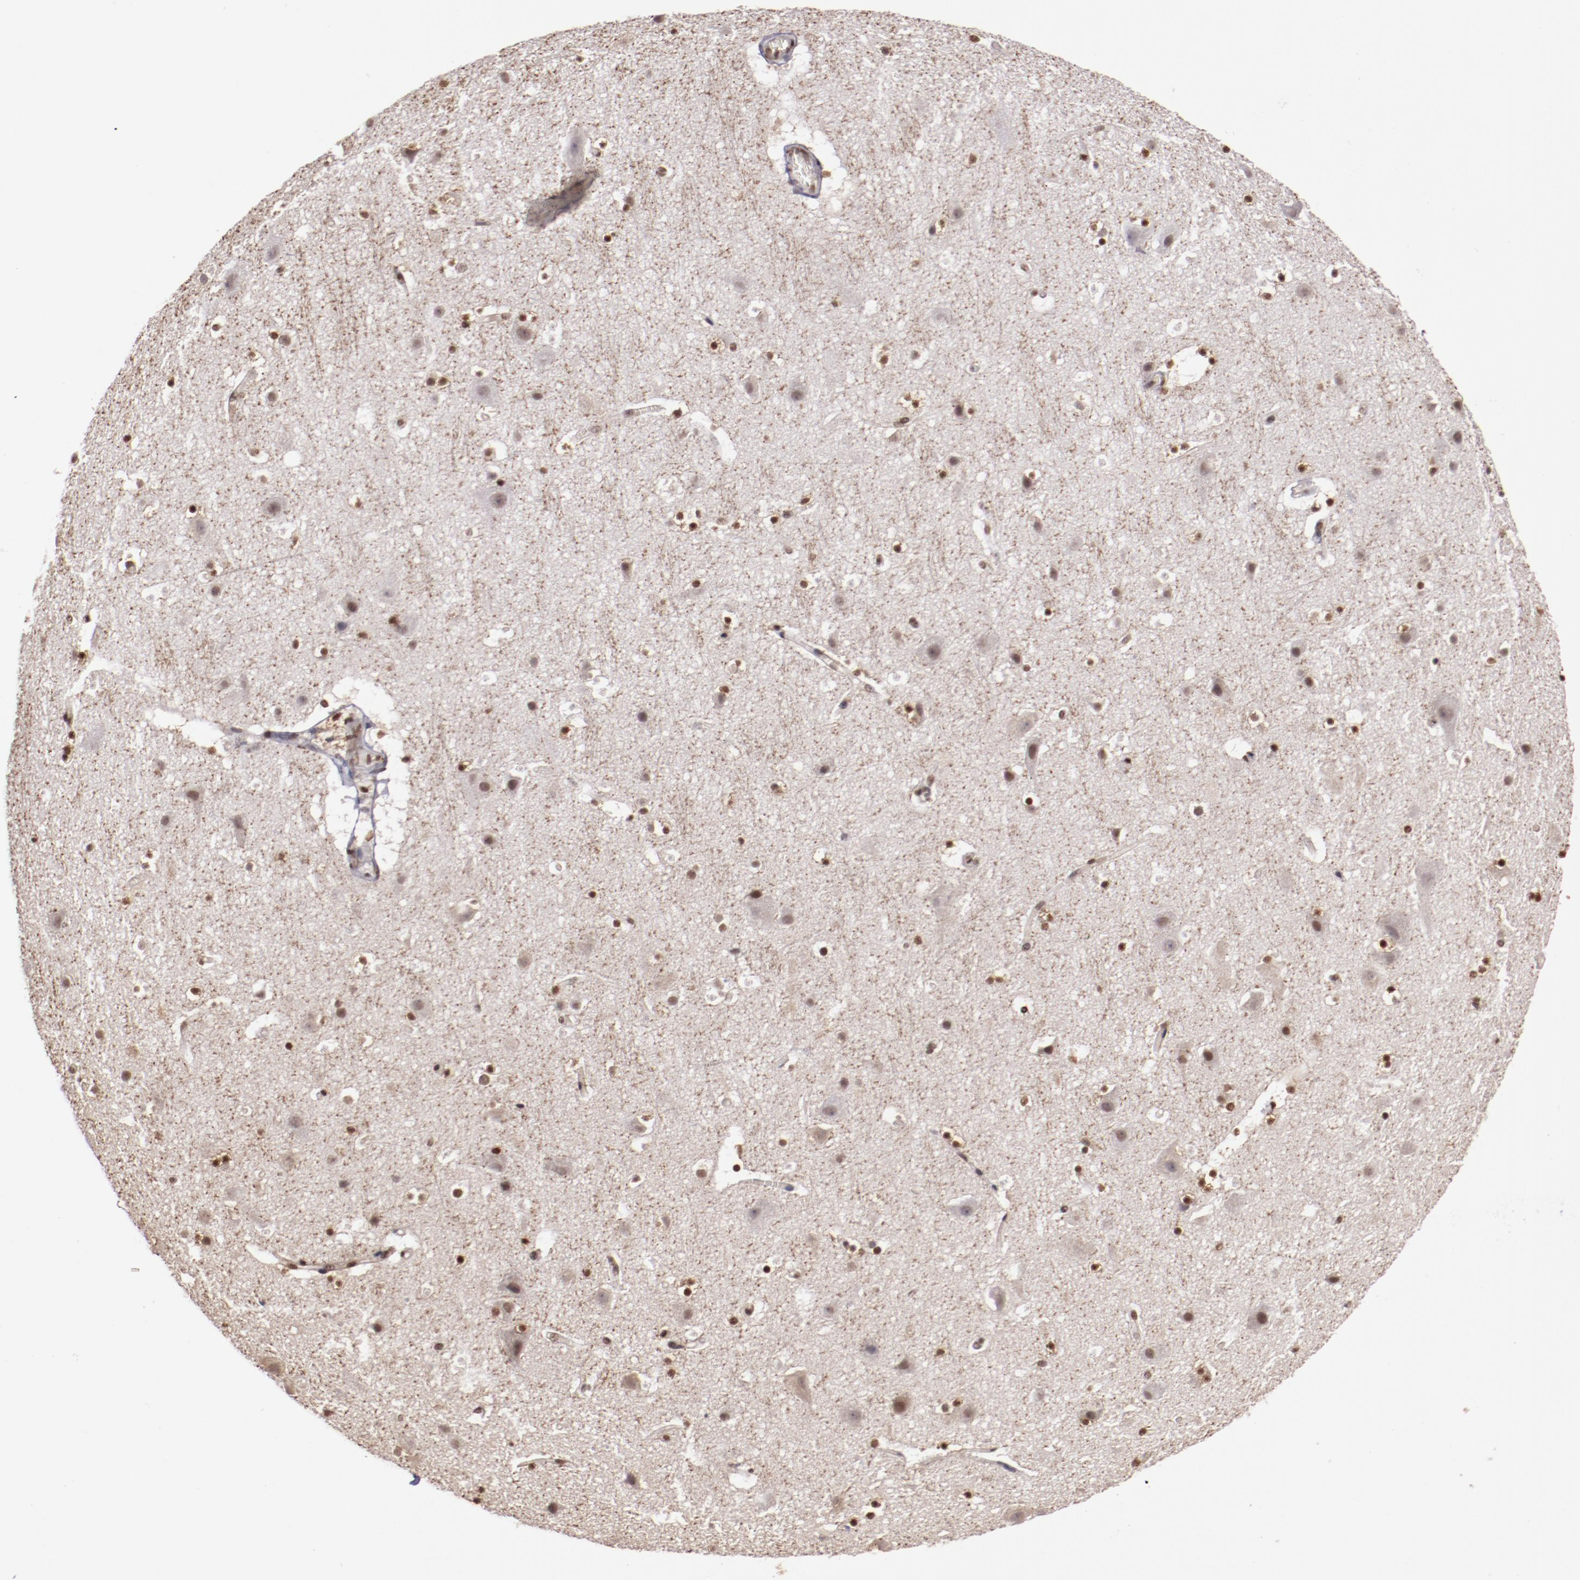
{"staining": {"intensity": "weak", "quantity": "25%-75%", "location": "nuclear"}, "tissue": "cerebral cortex", "cell_type": "Endothelial cells", "image_type": "normal", "snomed": [{"axis": "morphology", "description": "Normal tissue, NOS"}, {"axis": "topography", "description": "Cerebral cortex"}], "caption": "Protein expression analysis of benign cerebral cortex shows weak nuclear staining in about 25%-75% of endothelial cells.", "gene": "STAG2", "patient": {"sex": "male", "age": 45}}